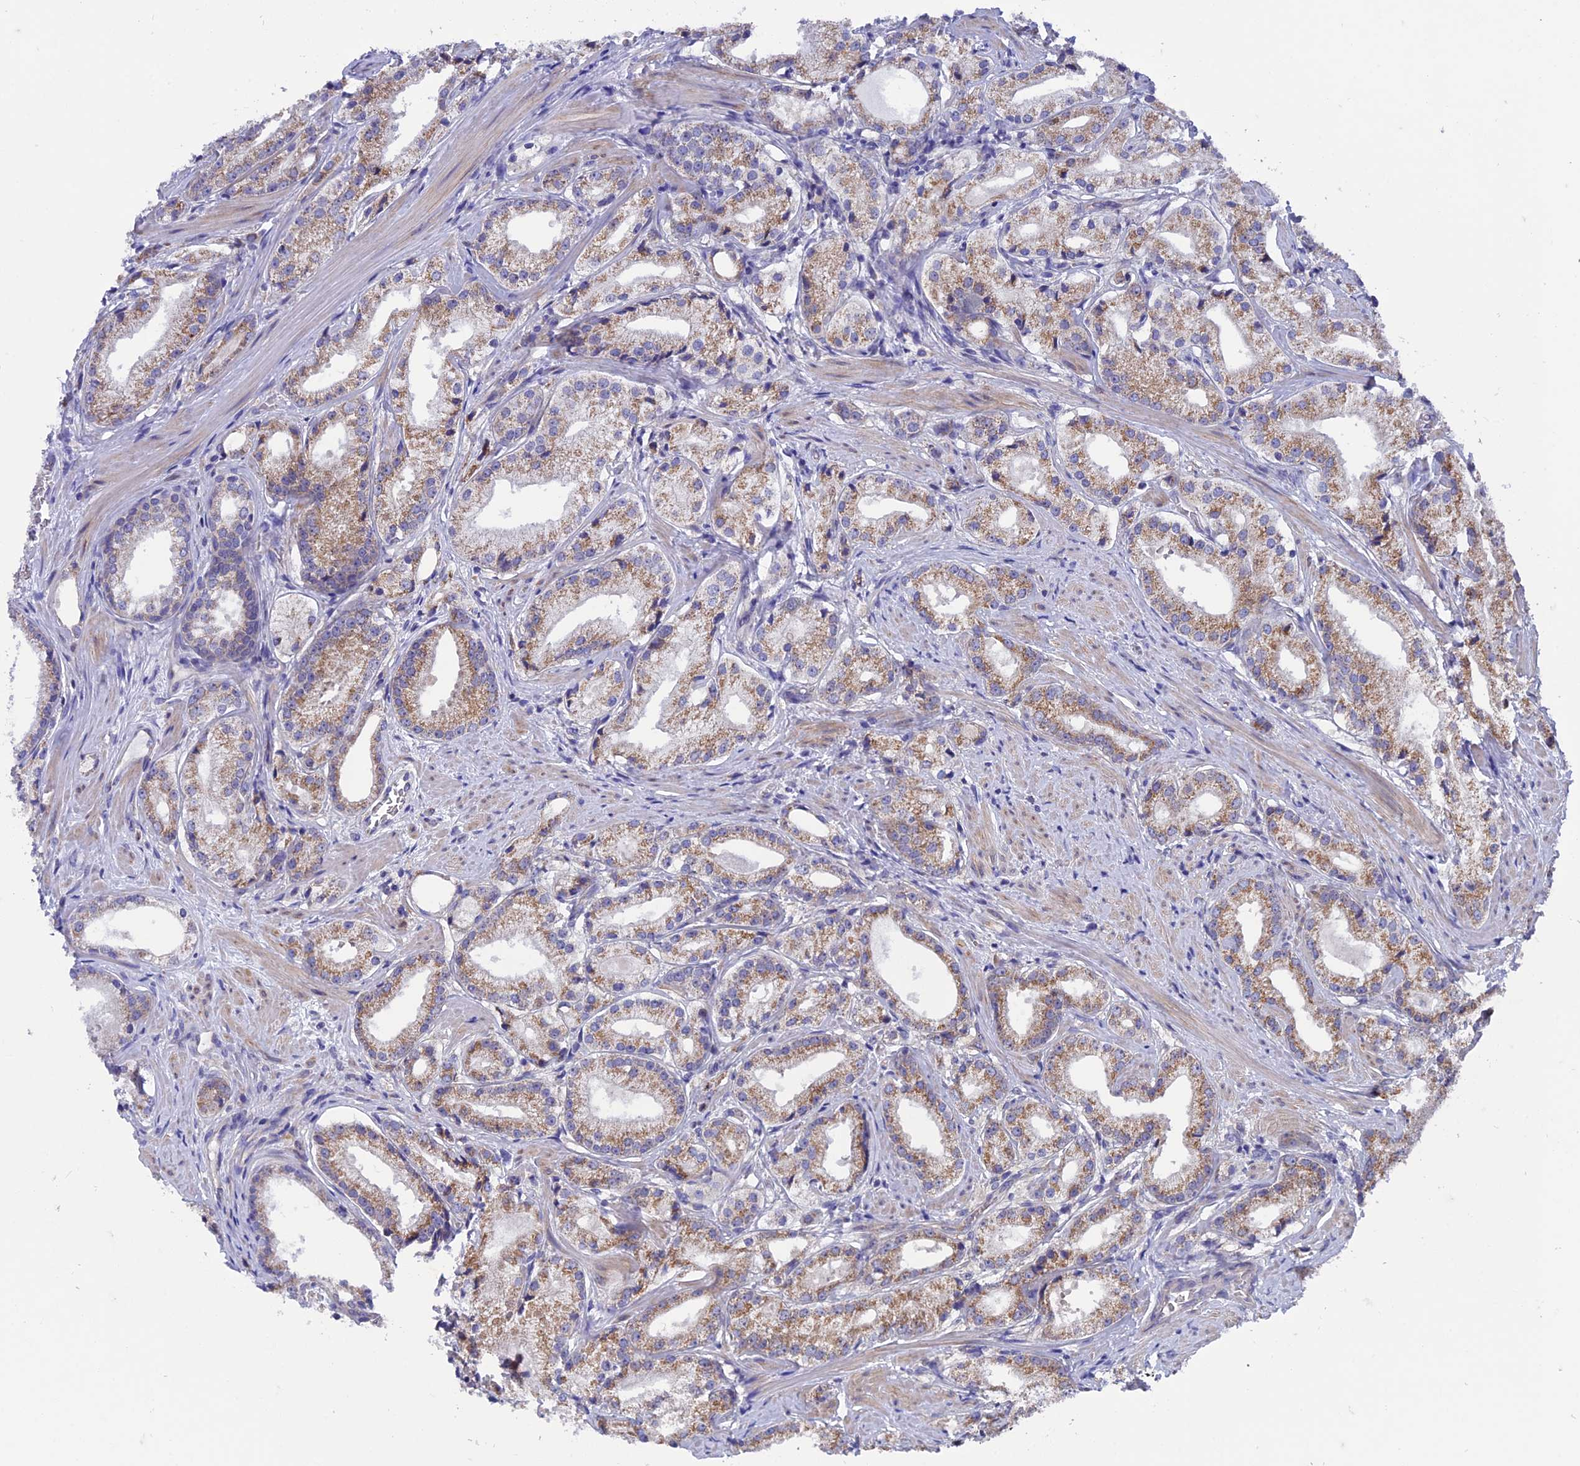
{"staining": {"intensity": "moderate", "quantity": ">75%", "location": "cytoplasmic/membranous"}, "tissue": "prostate cancer", "cell_type": "Tumor cells", "image_type": "cancer", "snomed": [{"axis": "morphology", "description": "Adenocarcinoma, Low grade"}, {"axis": "topography", "description": "Prostate"}], "caption": "An image showing moderate cytoplasmic/membranous positivity in about >75% of tumor cells in low-grade adenocarcinoma (prostate), as visualized by brown immunohistochemical staining.", "gene": "AK4", "patient": {"sex": "male", "age": 57}}